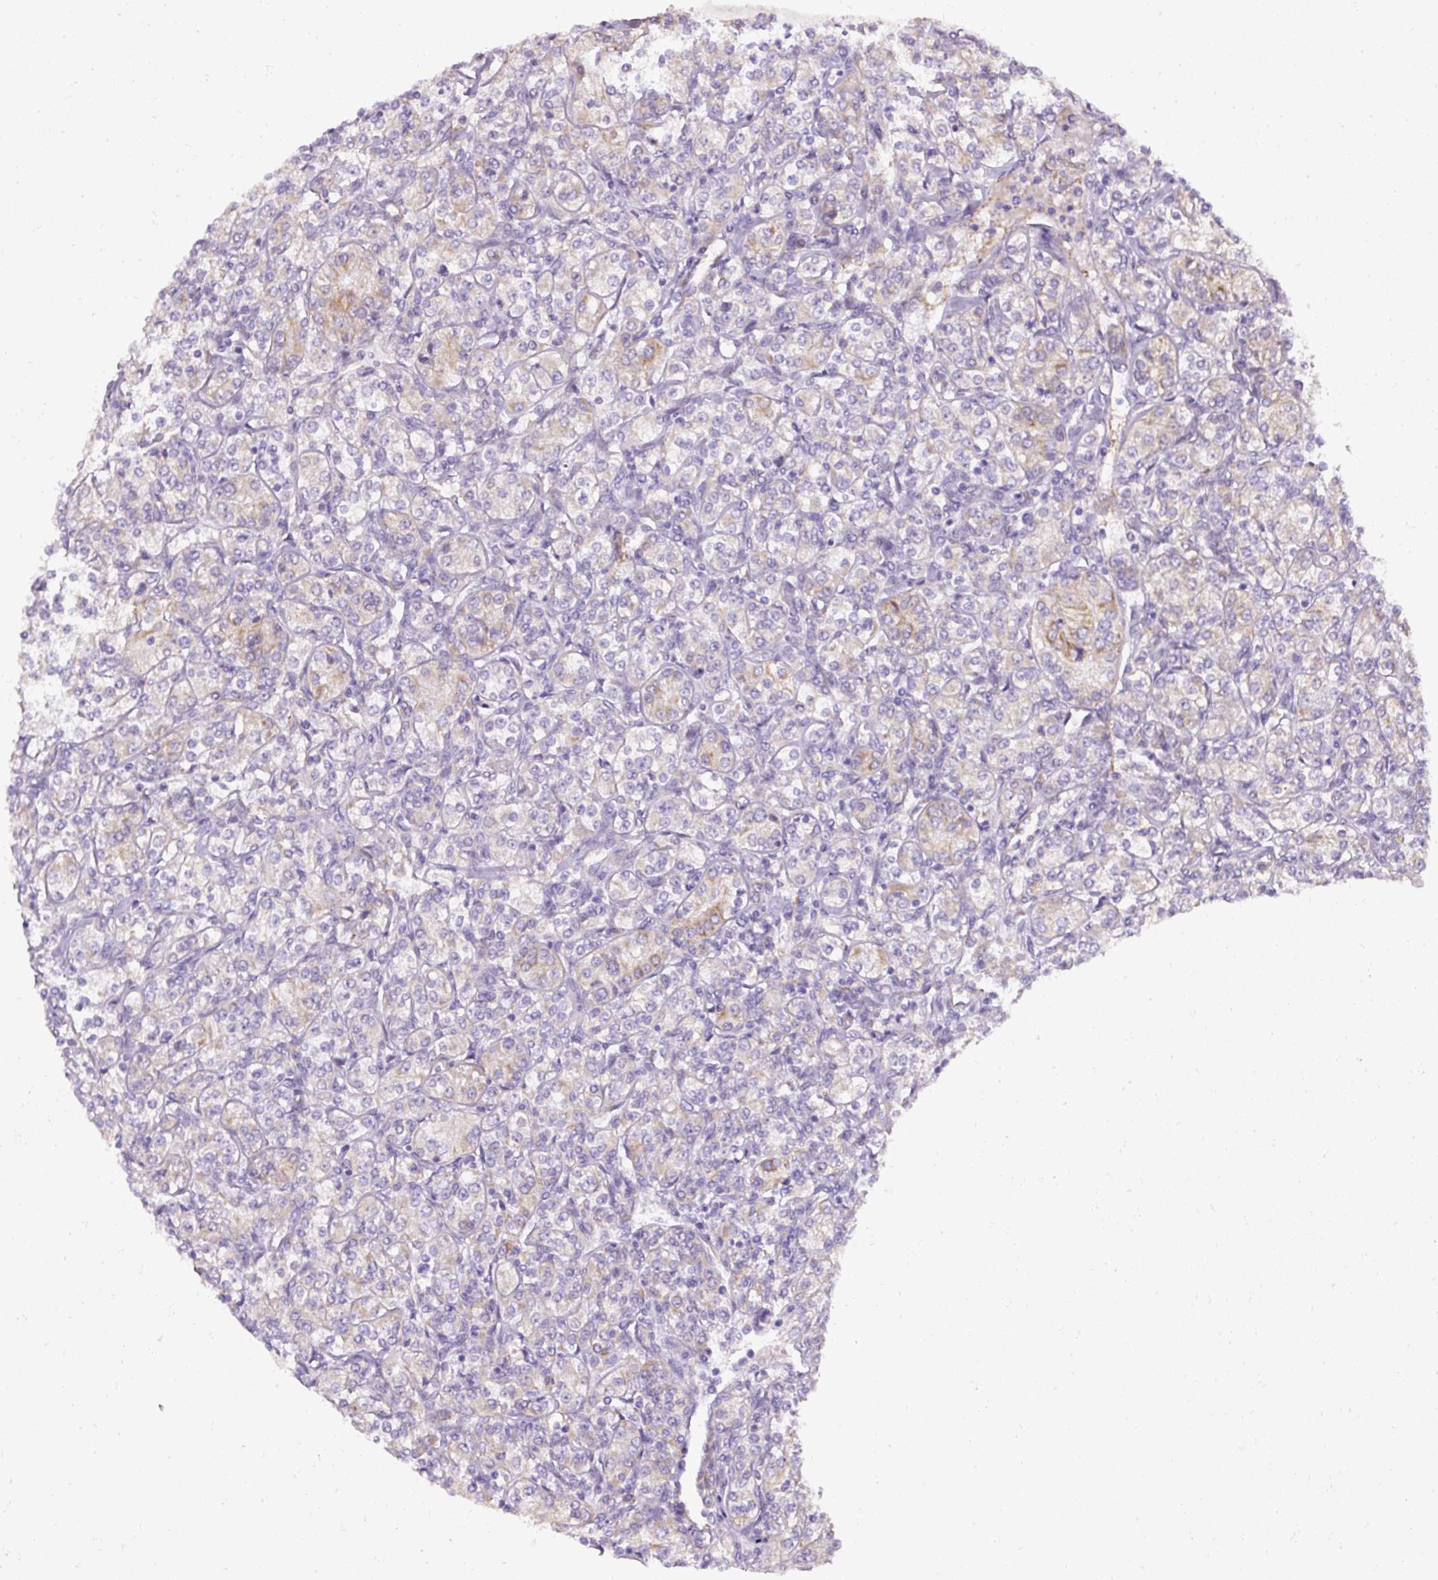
{"staining": {"intensity": "weak", "quantity": "25%-75%", "location": "cytoplasmic/membranous"}, "tissue": "renal cancer", "cell_type": "Tumor cells", "image_type": "cancer", "snomed": [{"axis": "morphology", "description": "Adenocarcinoma, NOS"}, {"axis": "topography", "description": "Kidney"}], "caption": "Tumor cells show low levels of weak cytoplasmic/membranous expression in approximately 25%-75% of cells in renal cancer.", "gene": "FAM149A", "patient": {"sex": "male", "age": 77}}